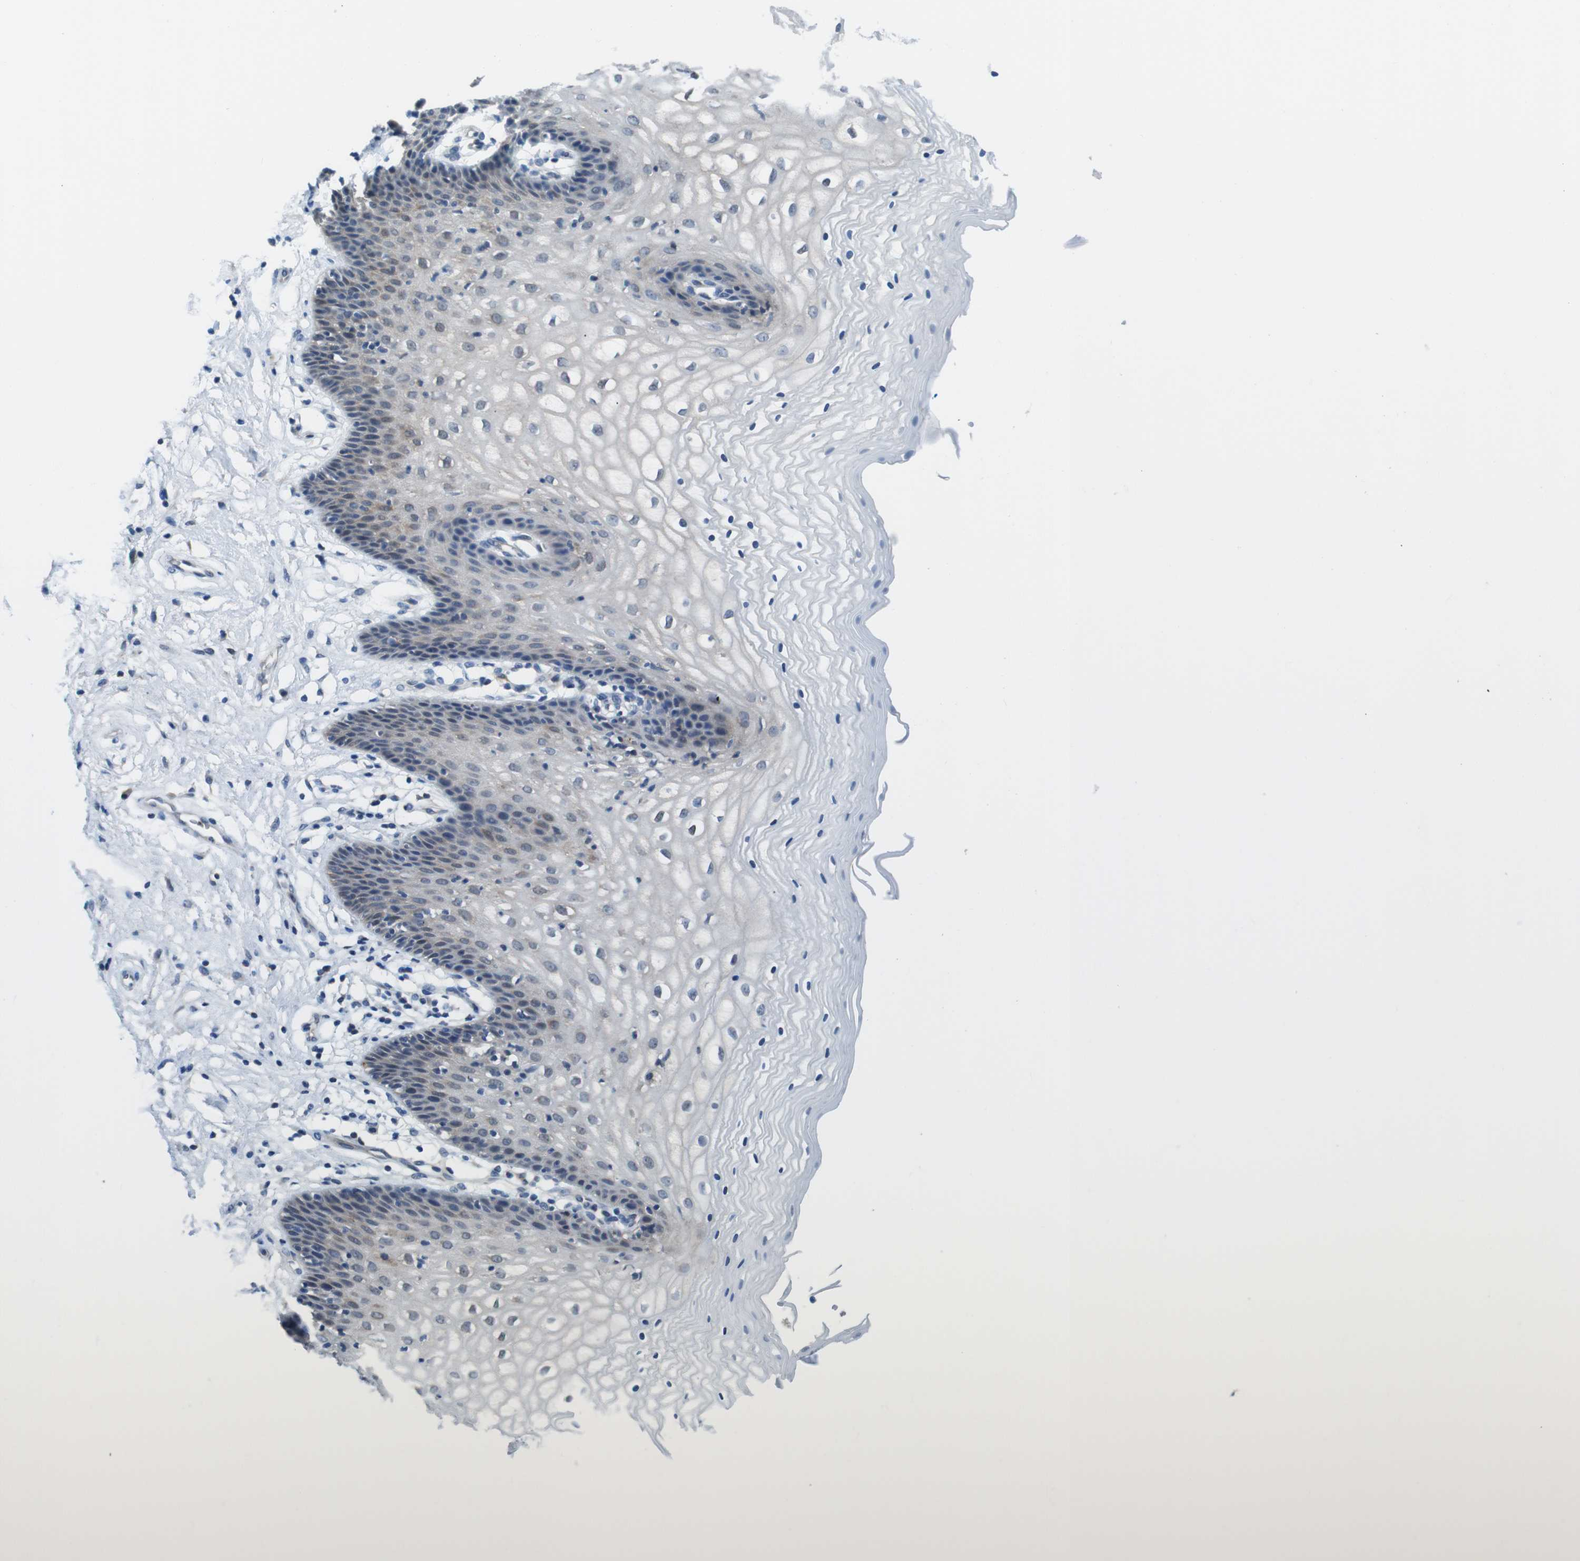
{"staining": {"intensity": "weak", "quantity": "<25%", "location": "nuclear"}, "tissue": "vagina", "cell_type": "Squamous epithelial cells", "image_type": "normal", "snomed": [{"axis": "morphology", "description": "Normal tissue, NOS"}, {"axis": "topography", "description": "Vagina"}], "caption": "DAB (3,3'-diaminobenzidine) immunohistochemical staining of benign vagina demonstrates no significant staining in squamous epithelial cells. The staining was performed using DAB (3,3'-diaminobenzidine) to visualize the protein expression in brown, while the nuclei were stained in blue with hematoxylin (Magnification: 20x).", "gene": "NANOS2", "patient": {"sex": "female", "age": 34}}